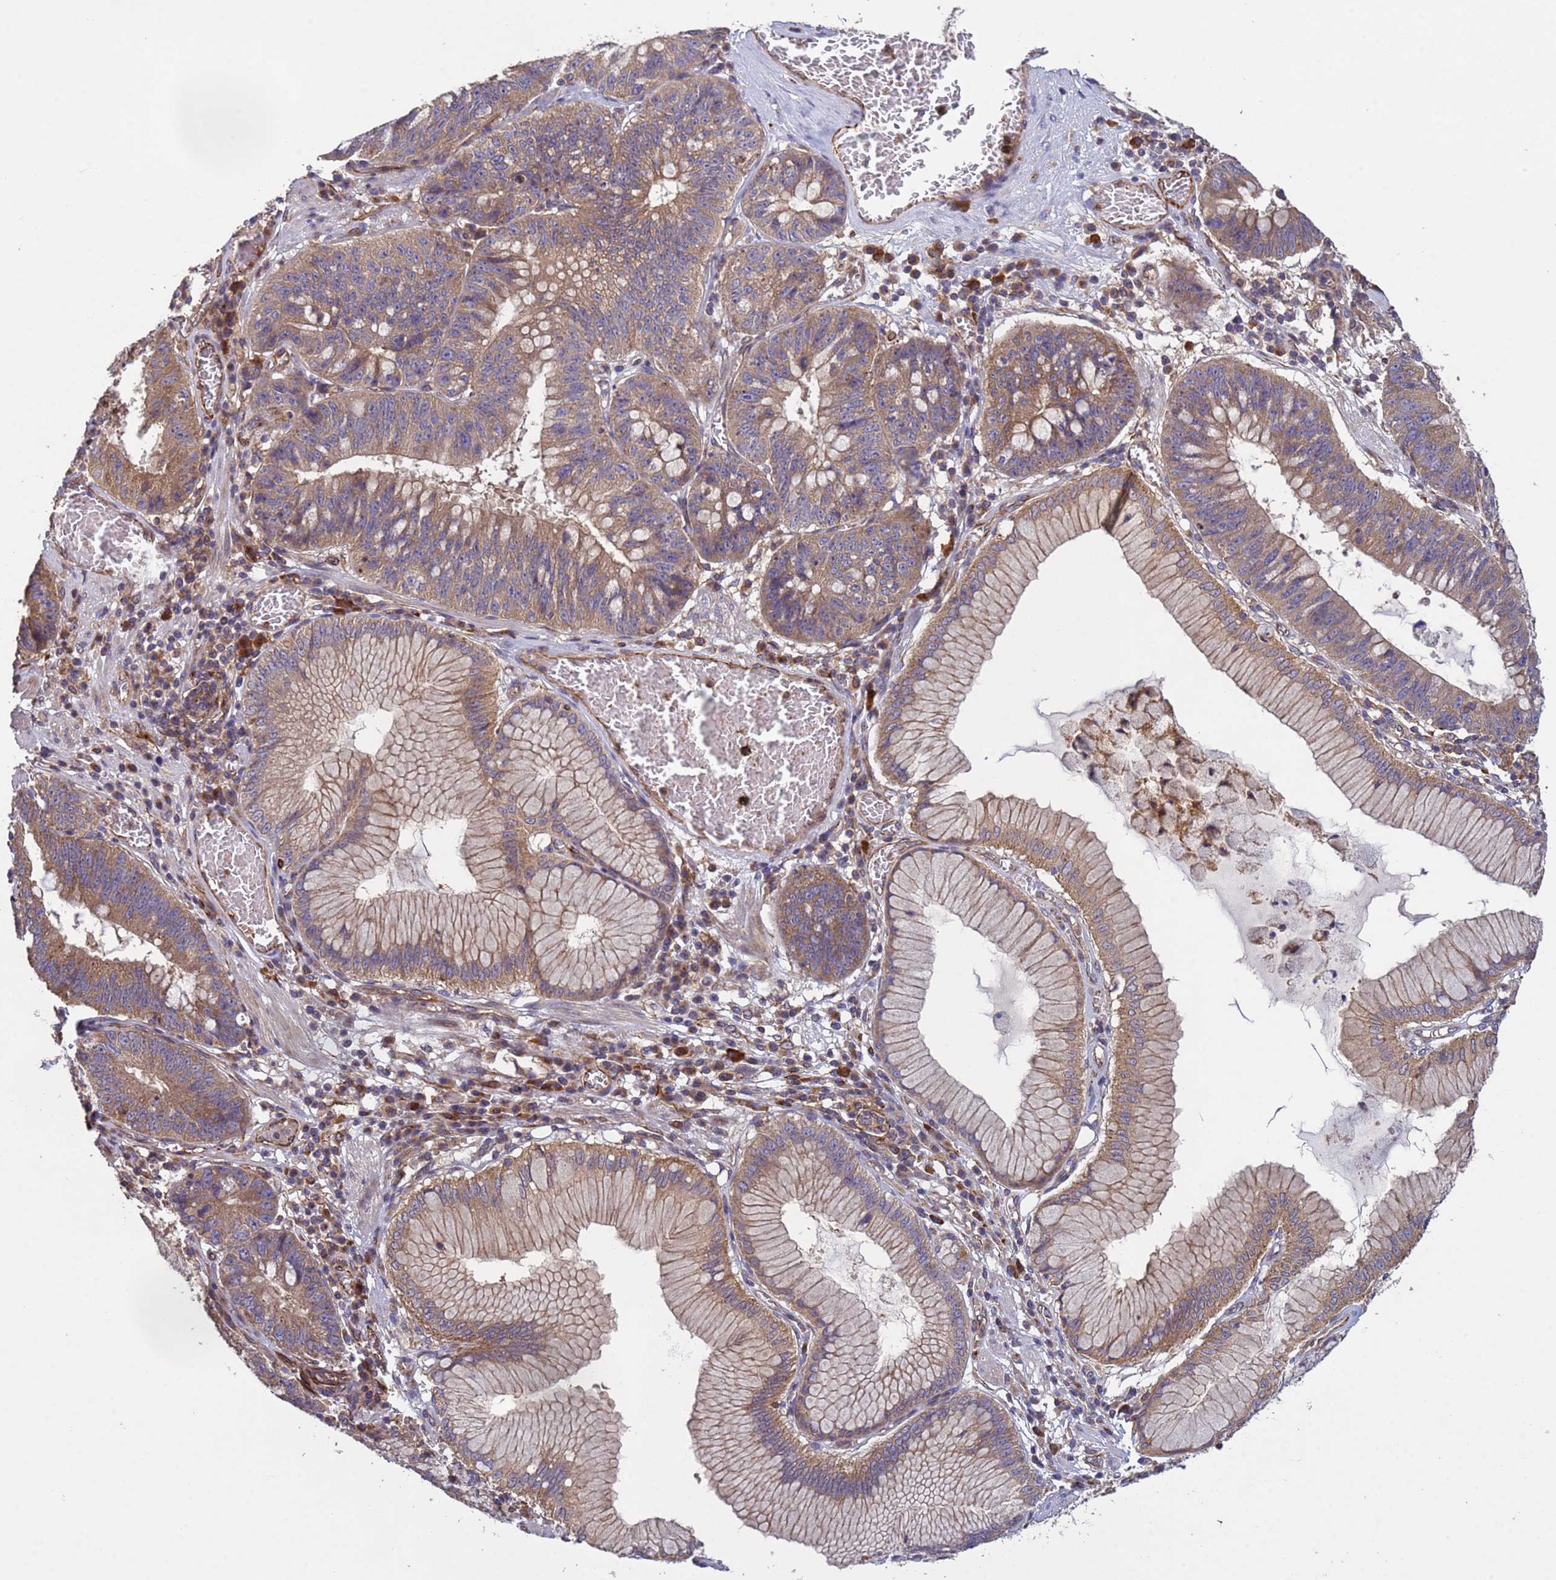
{"staining": {"intensity": "moderate", "quantity": ">75%", "location": "cytoplasmic/membranous"}, "tissue": "stomach cancer", "cell_type": "Tumor cells", "image_type": "cancer", "snomed": [{"axis": "morphology", "description": "Adenocarcinoma, NOS"}, {"axis": "topography", "description": "Stomach"}], "caption": "There is medium levels of moderate cytoplasmic/membranous expression in tumor cells of stomach cancer (adenocarcinoma), as demonstrated by immunohistochemical staining (brown color).", "gene": "RAB10", "patient": {"sex": "male", "age": 59}}